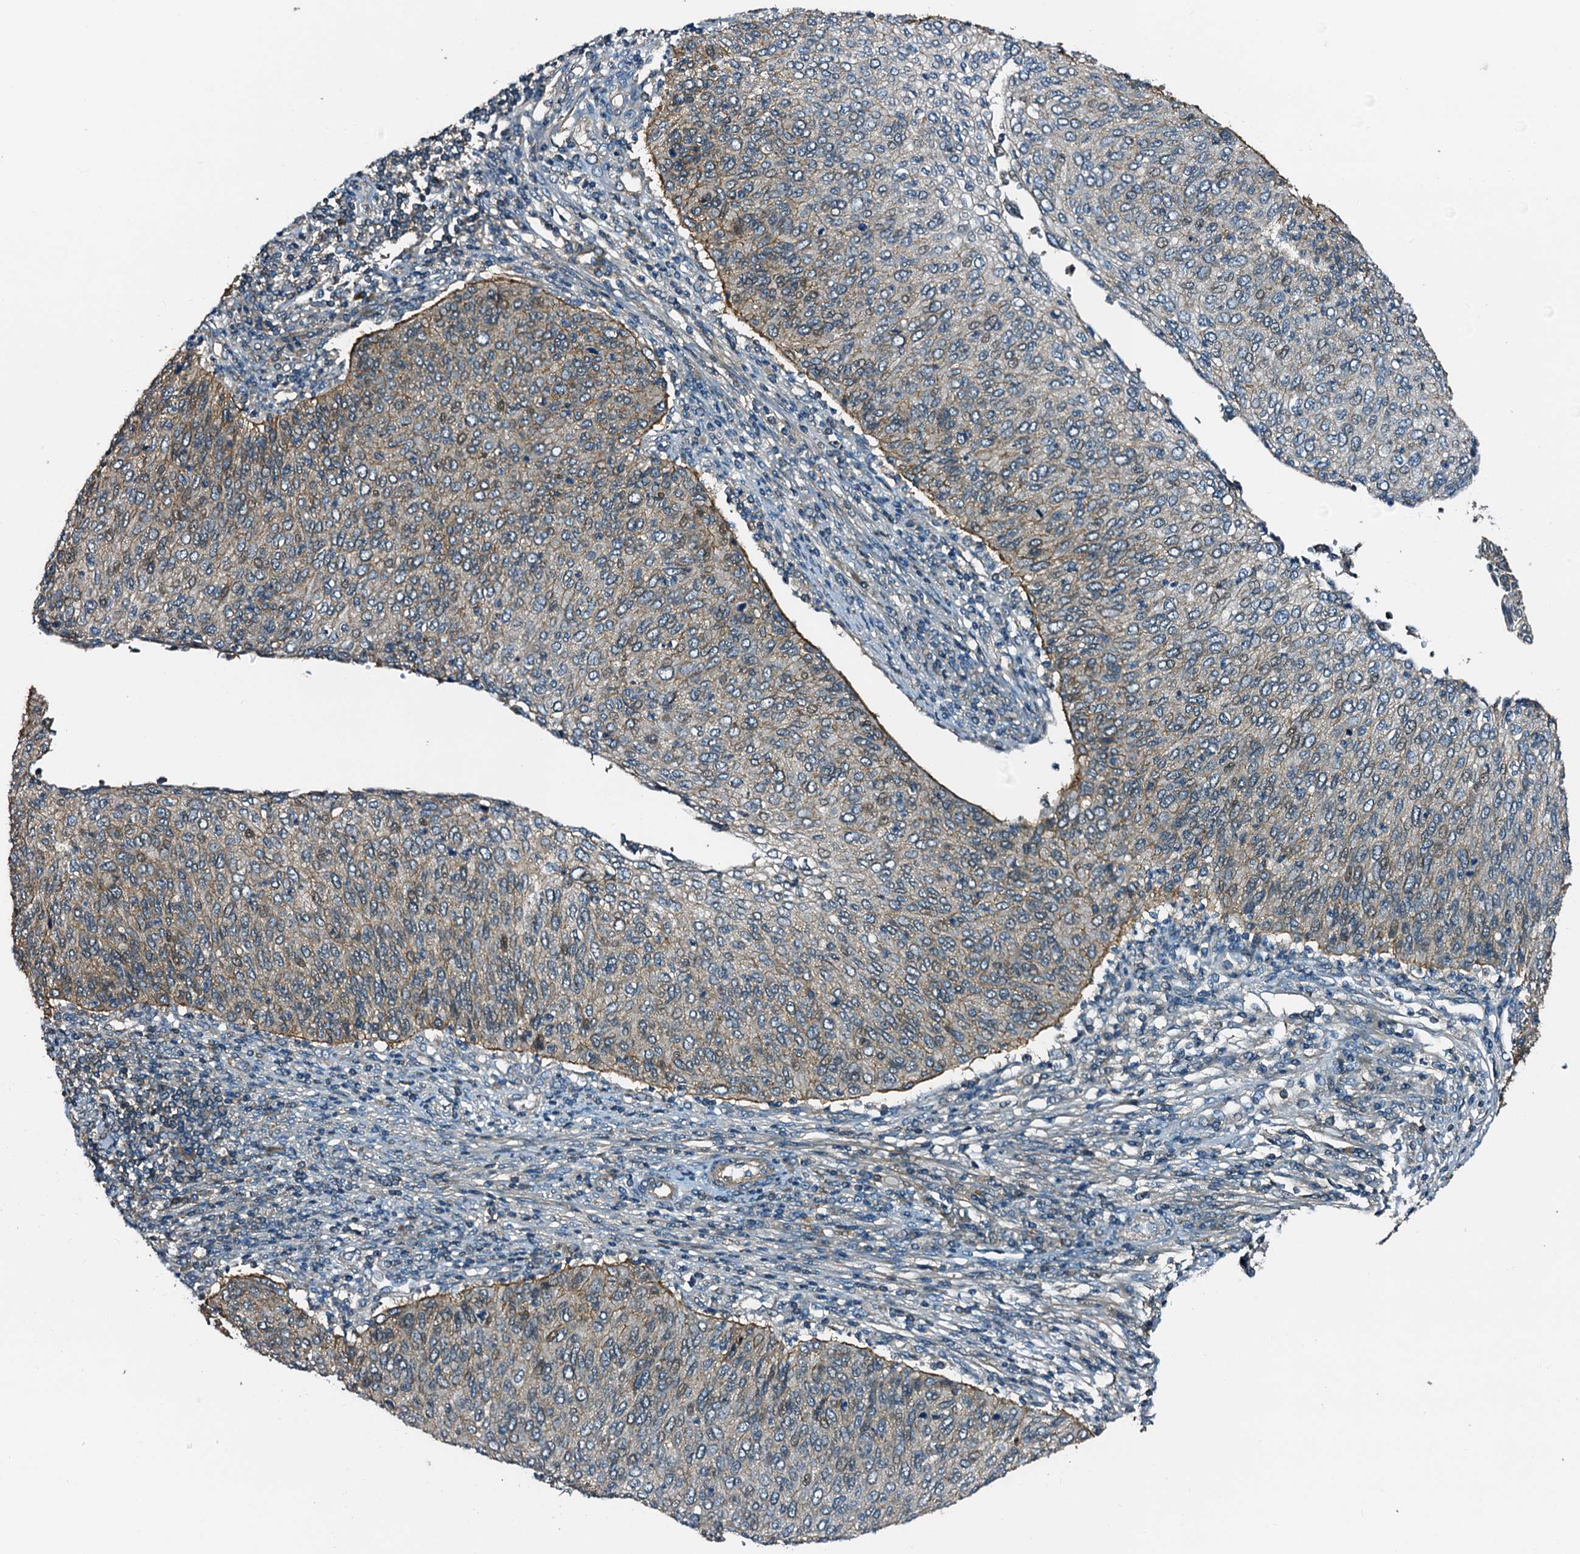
{"staining": {"intensity": "weak", "quantity": "25%-75%", "location": "cytoplasmic/membranous"}, "tissue": "cervical cancer", "cell_type": "Tumor cells", "image_type": "cancer", "snomed": [{"axis": "morphology", "description": "Squamous cell carcinoma, NOS"}, {"axis": "topography", "description": "Cervix"}], "caption": "Cervical cancer (squamous cell carcinoma) stained for a protein reveals weak cytoplasmic/membranous positivity in tumor cells.", "gene": "DUOXA1", "patient": {"sex": "female", "age": 38}}